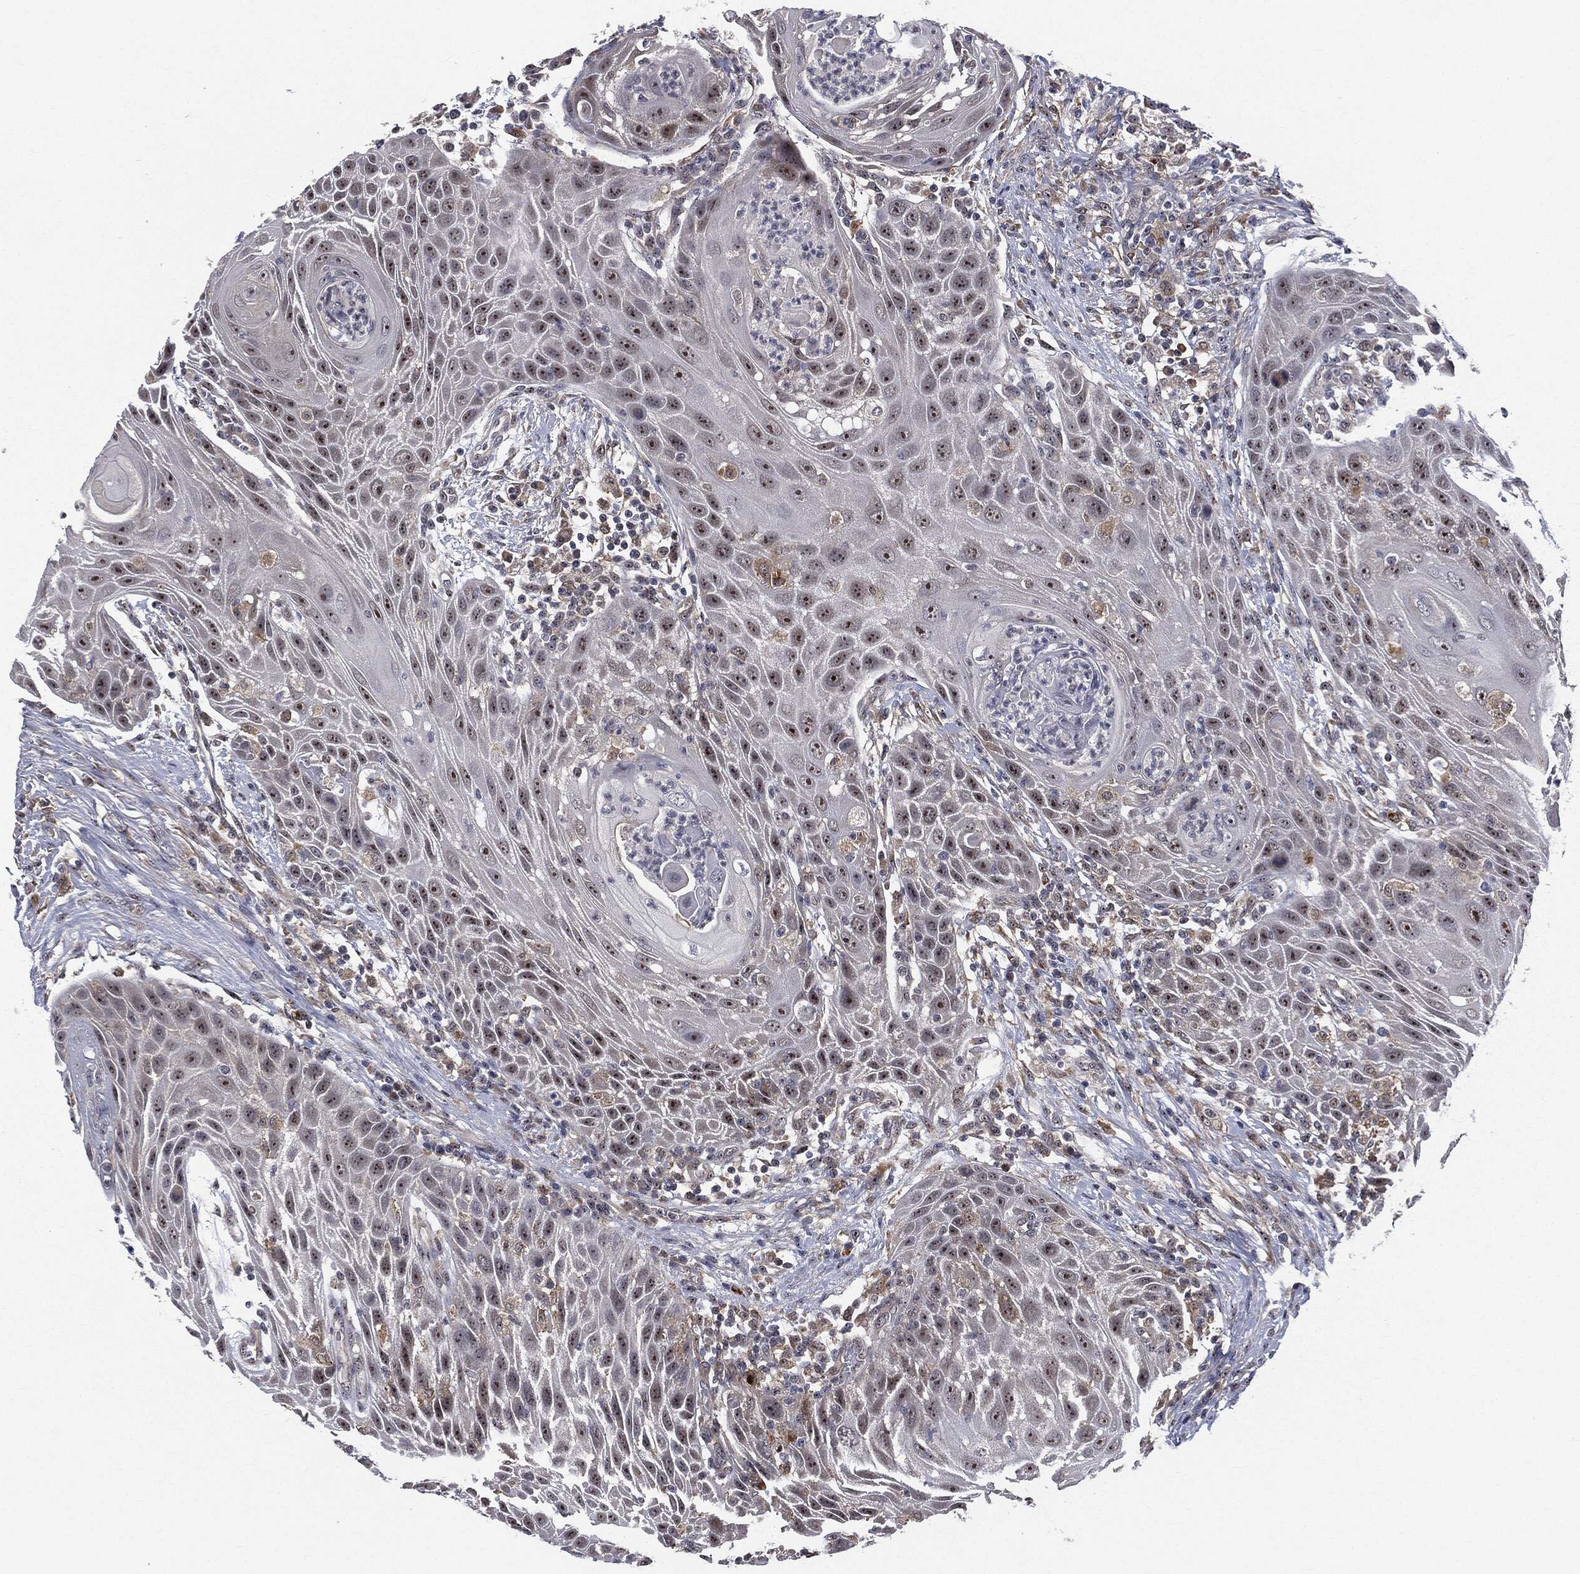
{"staining": {"intensity": "moderate", "quantity": ">75%", "location": "nuclear"}, "tissue": "head and neck cancer", "cell_type": "Tumor cells", "image_type": "cancer", "snomed": [{"axis": "morphology", "description": "Squamous cell carcinoma, NOS"}, {"axis": "topography", "description": "Head-Neck"}], "caption": "Immunohistochemistry (DAB (3,3'-diaminobenzidine)) staining of head and neck cancer (squamous cell carcinoma) displays moderate nuclear protein expression in about >75% of tumor cells. Ihc stains the protein of interest in brown and the nuclei are stained blue.", "gene": "TRMT1L", "patient": {"sex": "male", "age": 69}}